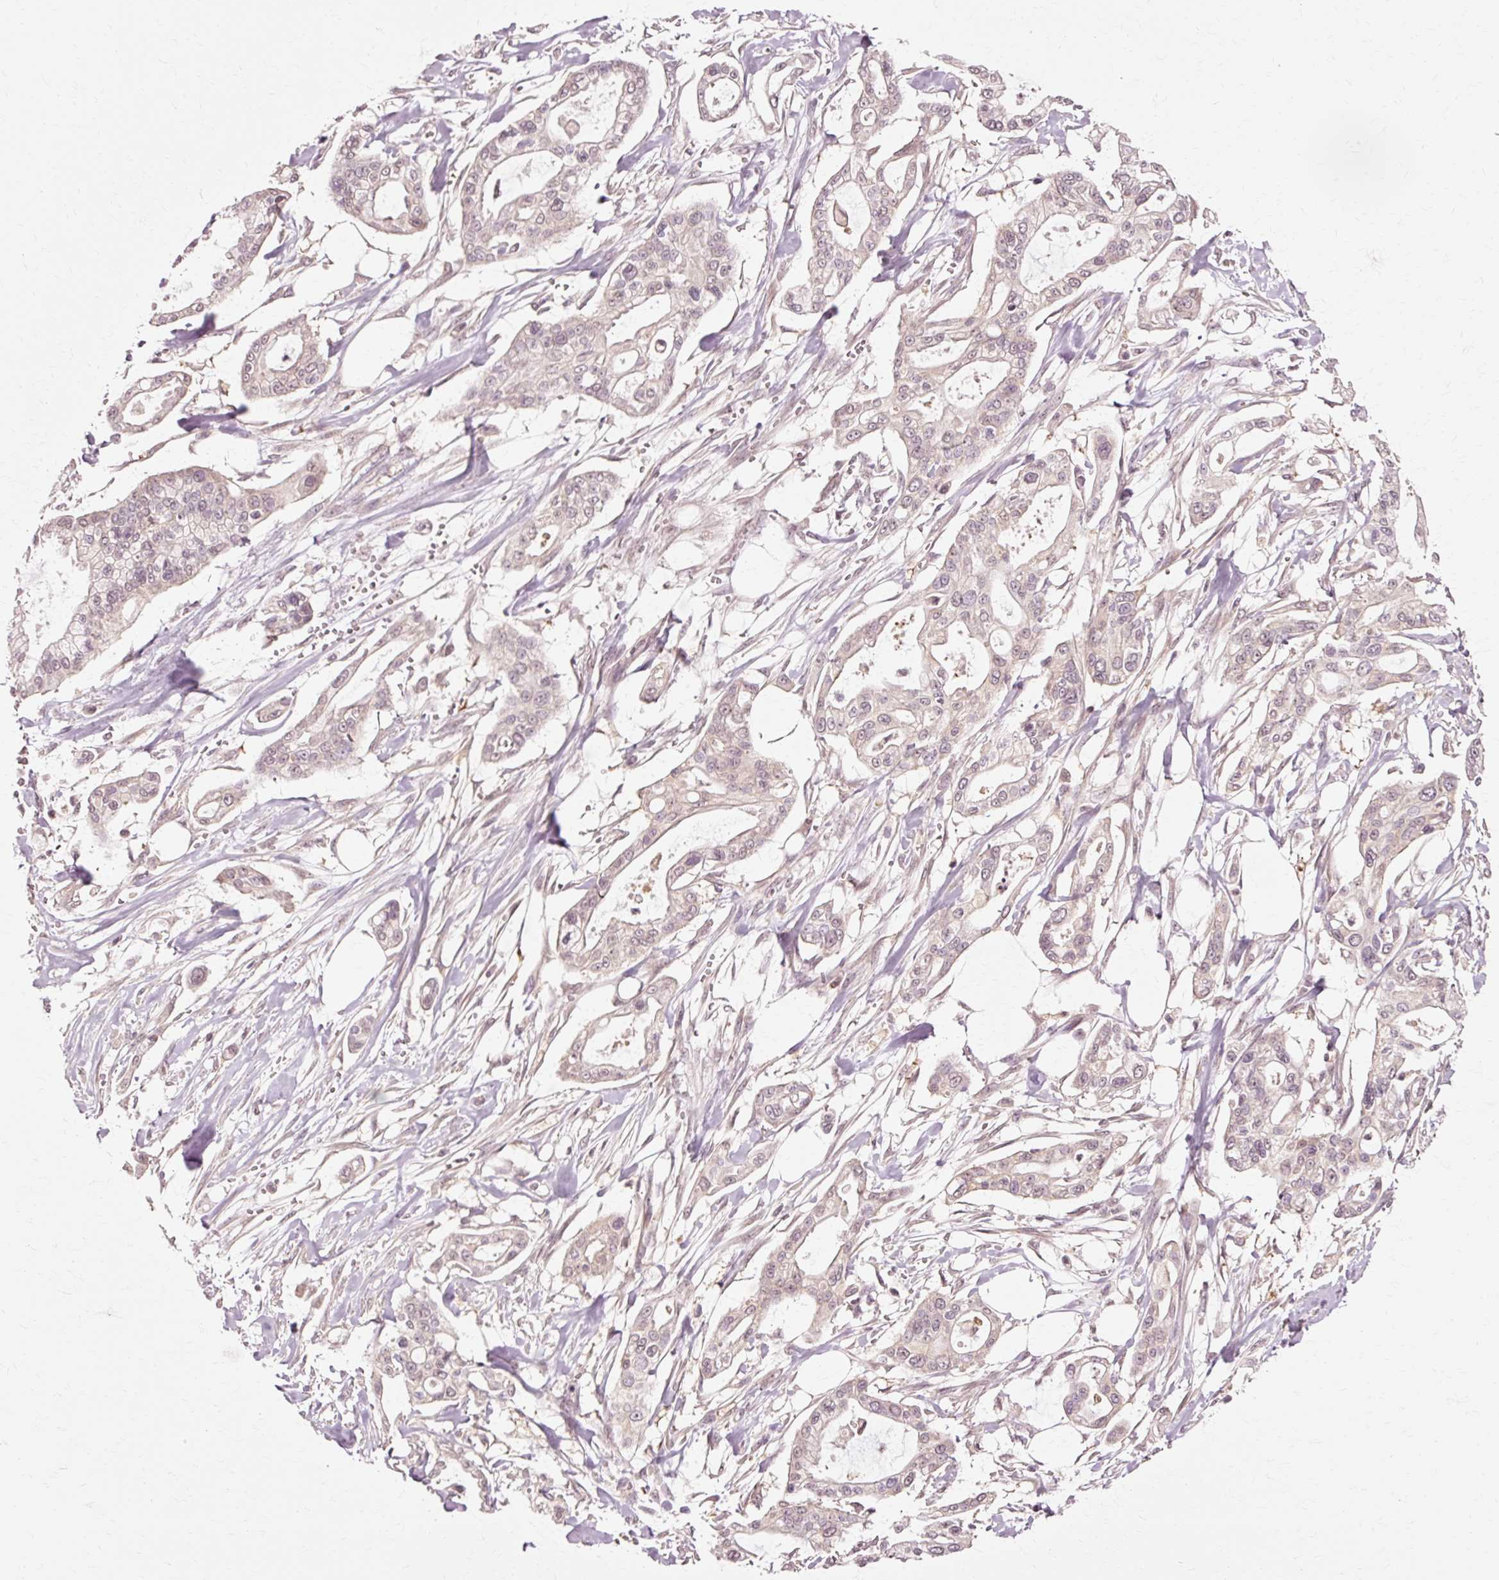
{"staining": {"intensity": "weak", "quantity": "25%-75%", "location": "cytoplasmic/membranous"}, "tissue": "pancreatic cancer", "cell_type": "Tumor cells", "image_type": "cancer", "snomed": [{"axis": "morphology", "description": "Adenocarcinoma, NOS"}, {"axis": "topography", "description": "Pancreas"}], "caption": "The micrograph displays staining of pancreatic adenocarcinoma, revealing weak cytoplasmic/membranous protein expression (brown color) within tumor cells.", "gene": "RGPD5", "patient": {"sex": "male", "age": 68}}